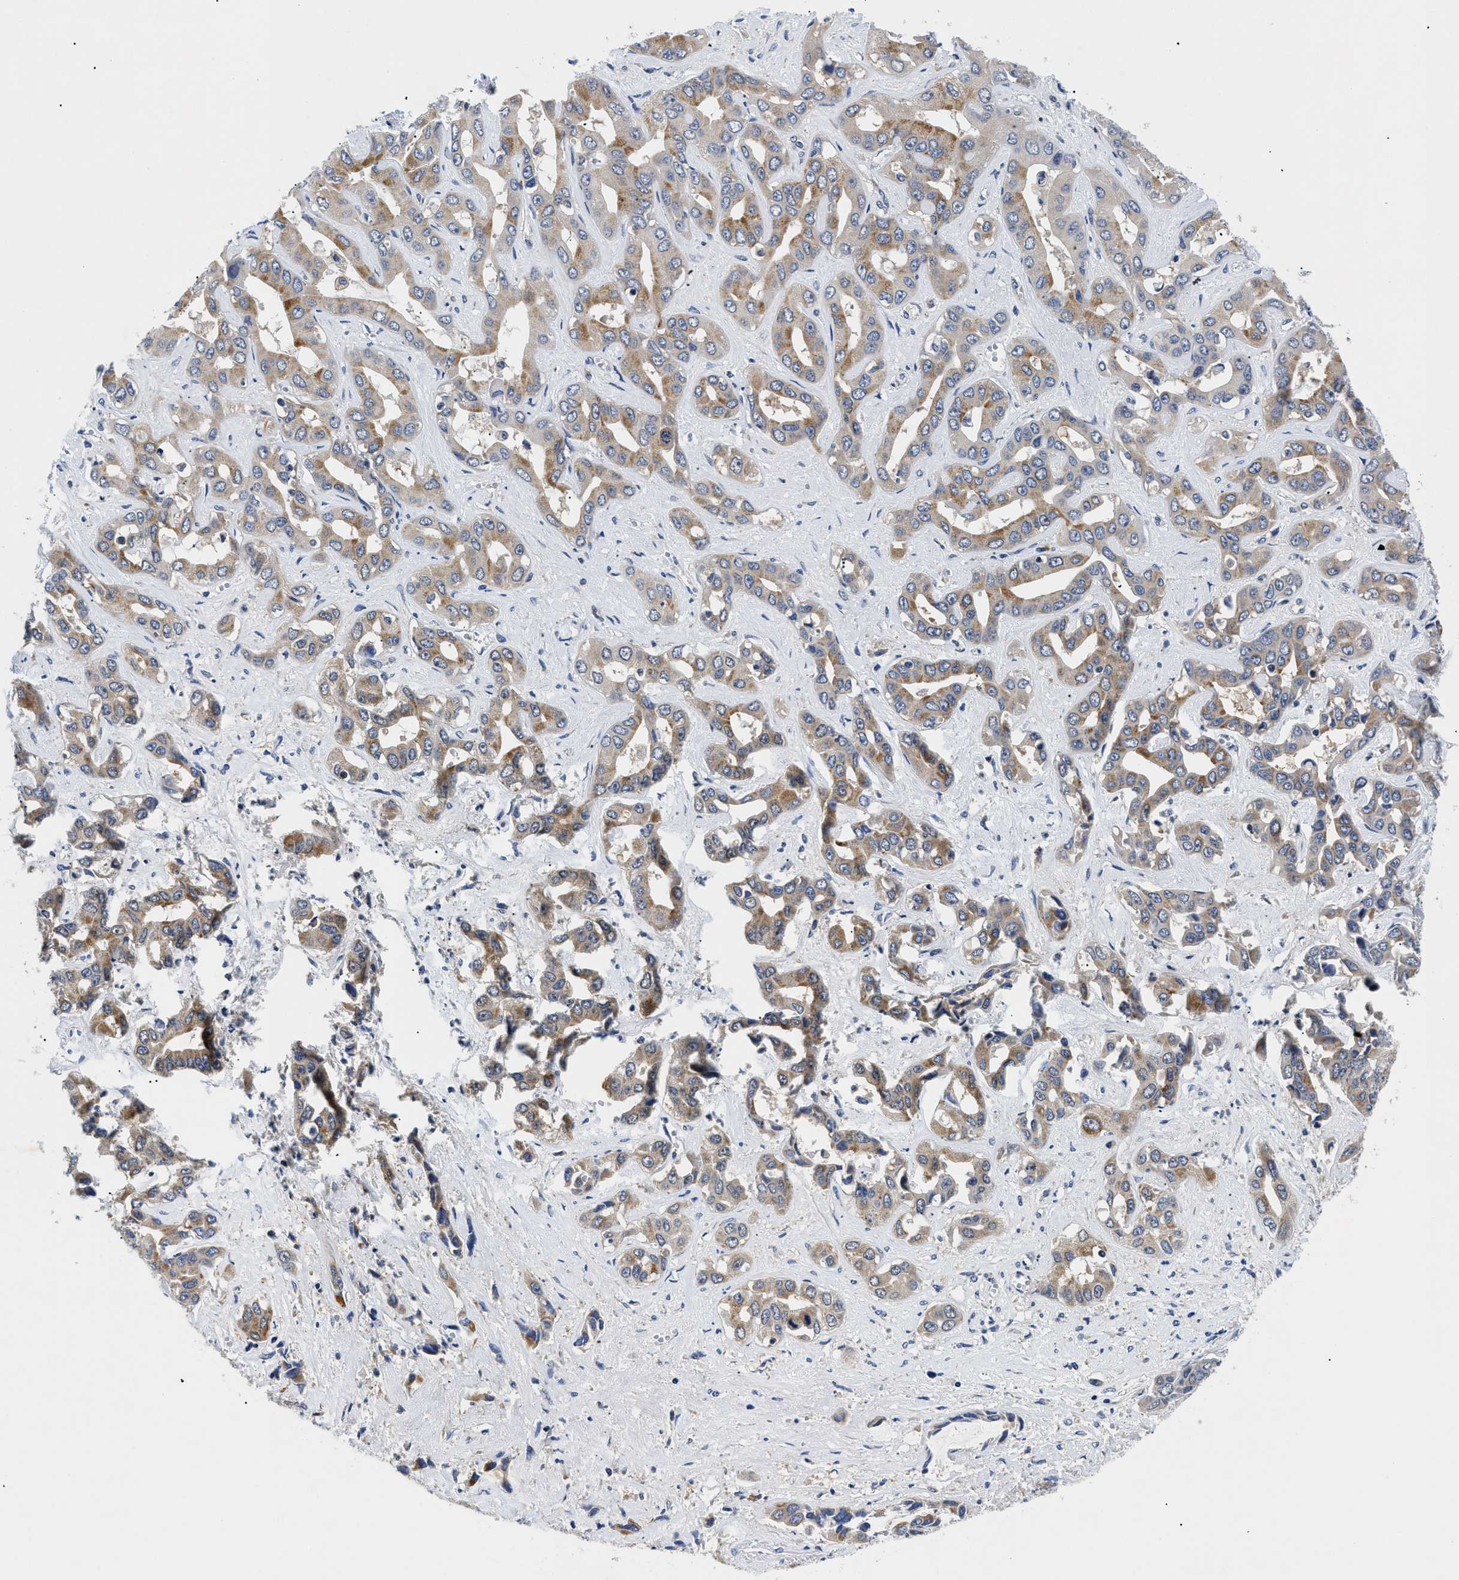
{"staining": {"intensity": "moderate", "quantity": ">75%", "location": "cytoplasmic/membranous"}, "tissue": "liver cancer", "cell_type": "Tumor cells", "image_type": "cancer", "snomed": [{"axis": "morphology", "description": "Cholangiocarcinoma"}, {"axis": "topography", "description": "Liver"}], "caption": "Immunohistochemical staining of liver cancer shows medium levels of moderate cytoplasmic/membranous protein staining in about >75% of tumor cells.", "gene": "MEA1", "patient": {"sex": "female", "age": 52}}